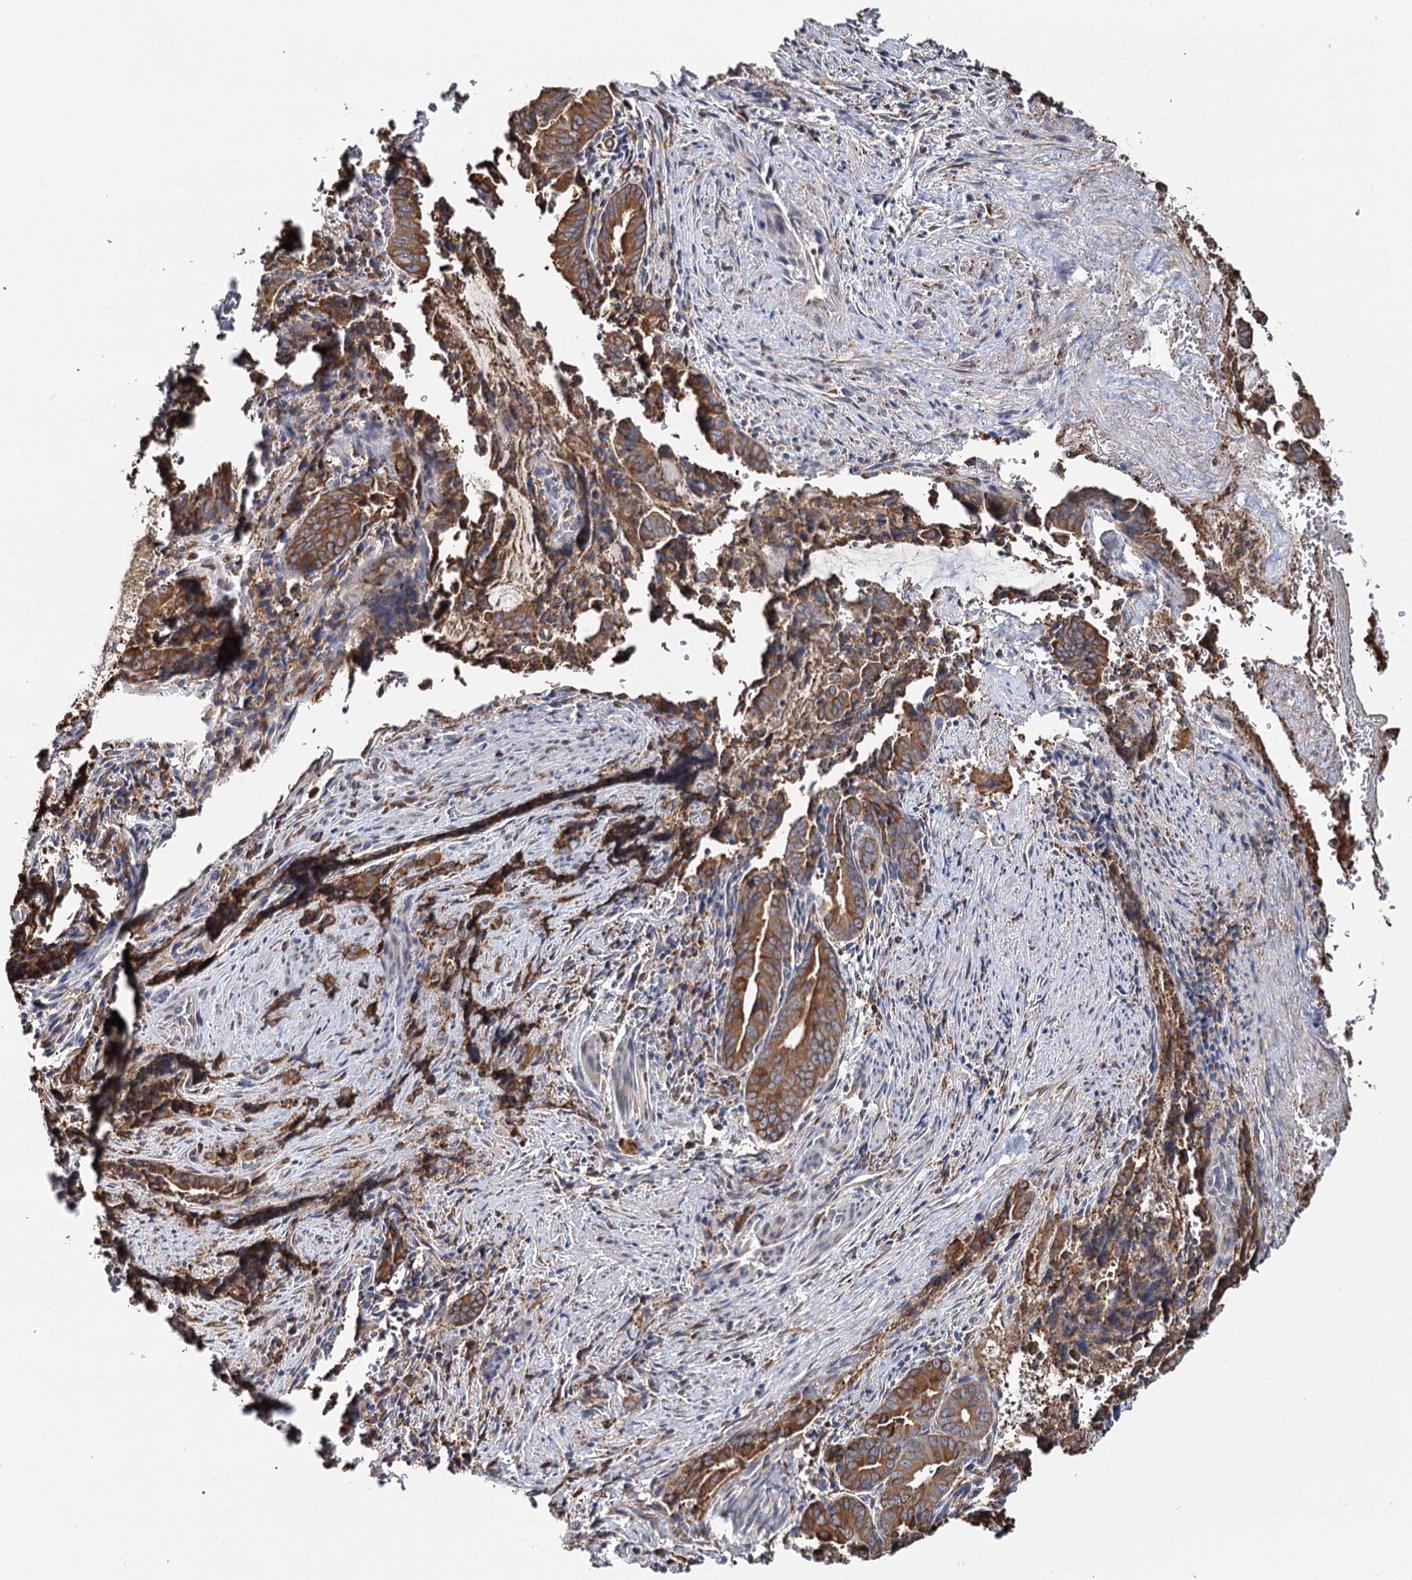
{"staining": {"intensity": "strong", "quantity": ">75%", "location": "cytoplasmic/membranous"}, "tissue": "pancreatic cancer", "cell_type": "Tumor cells", "image_type": "cancer", "snomed": [{"axis": "morphology", "description": "Adenocarcinoma, NOS"}, {"axis": "topography", "description": "Pancreas"}], "caption": "An IHC photomicrograph of tumor tissue is shown. Protein staining in brown highlights strong cytoplasmic/membranous positivity in pancreatic cancer (adenocarcinoma) within tumor cells.", "gene": "VEGFA", "patient": {"sex": "female", "age": 63}}